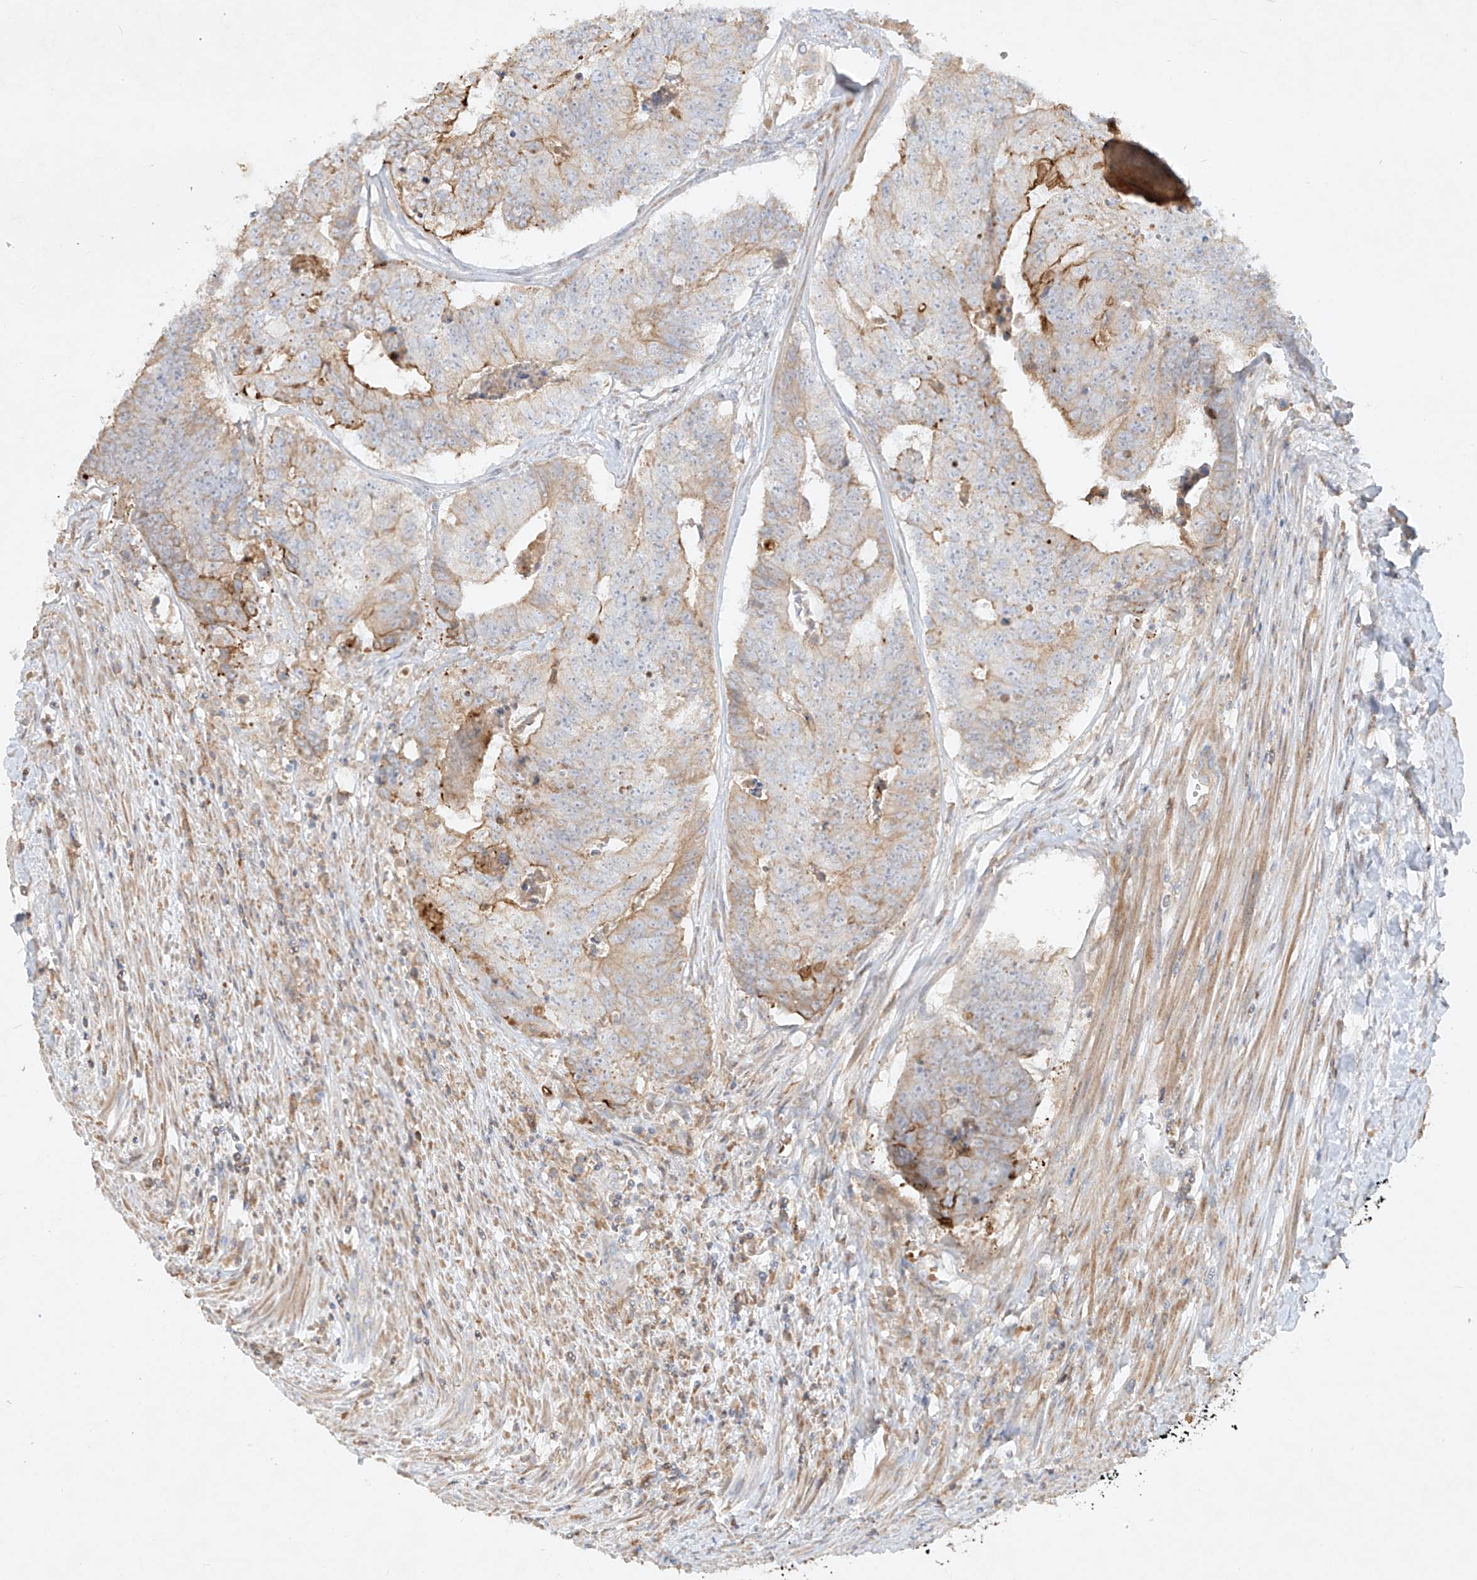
{"staining": {"intensity": "moderate", "quantity": "<25%", "location": "cytoplasmic/membranous"}, "tissue": "colorectal cancer", "cell_type": "Tumor cells", "image_type": "cancer", "snomed": [{"axis": "morphology", "description": "Adenocarcinoma, NOS"}, {"axis": "topography", "description": "Colon"}], "caption": "DAB (3,3'-diaminobenzidine) immunohistochemical staining of human colorectal adenocarcinoma reveals moderate cytoplasmic/membranous protein positivity in about <25% of tumor cells. Nuclei are stained in blue.", "gene": "KPNA7", "patient": {"sex": "female", "age": 67}}